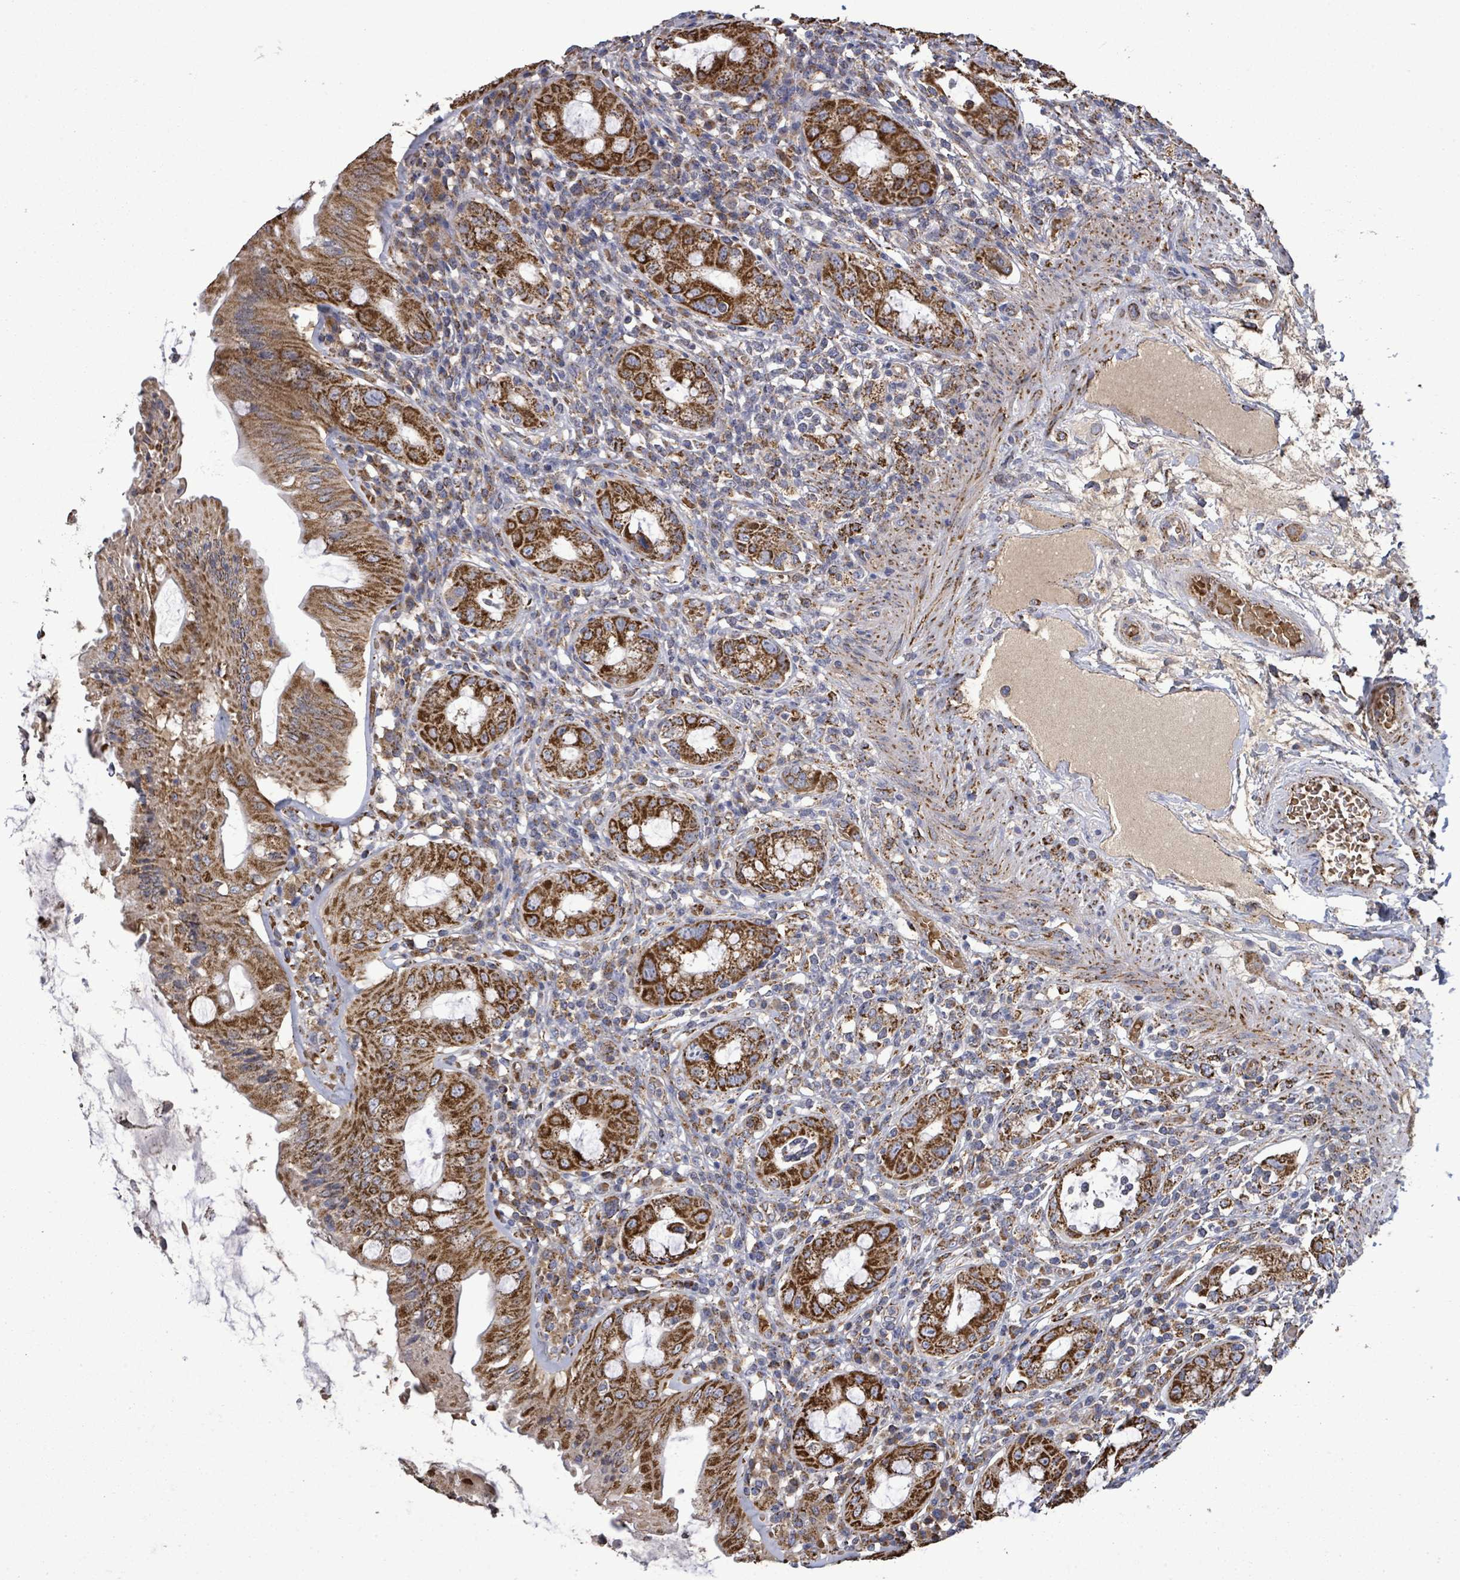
{"staining": {"intensity": "strong", "quantity": ">75%", "location": "cytoplasmic/membranous"}, "tissue": "rectum", "cell_type": "Glandular cells", "image_type": "normal", "snomed": [{"axis": "morphology", "description": "Normal tissue, NOS"}, {"axis": "topography", "description": "Rectum"}], "caption": "Immunohistochemical staining of unremarkable rectum displays high levels of strong cytoplasmic/membranous staining in approximately >75% of glandular cells.", "gene": "MTMR12", "patient": {"sex": "female", "age": 57}}